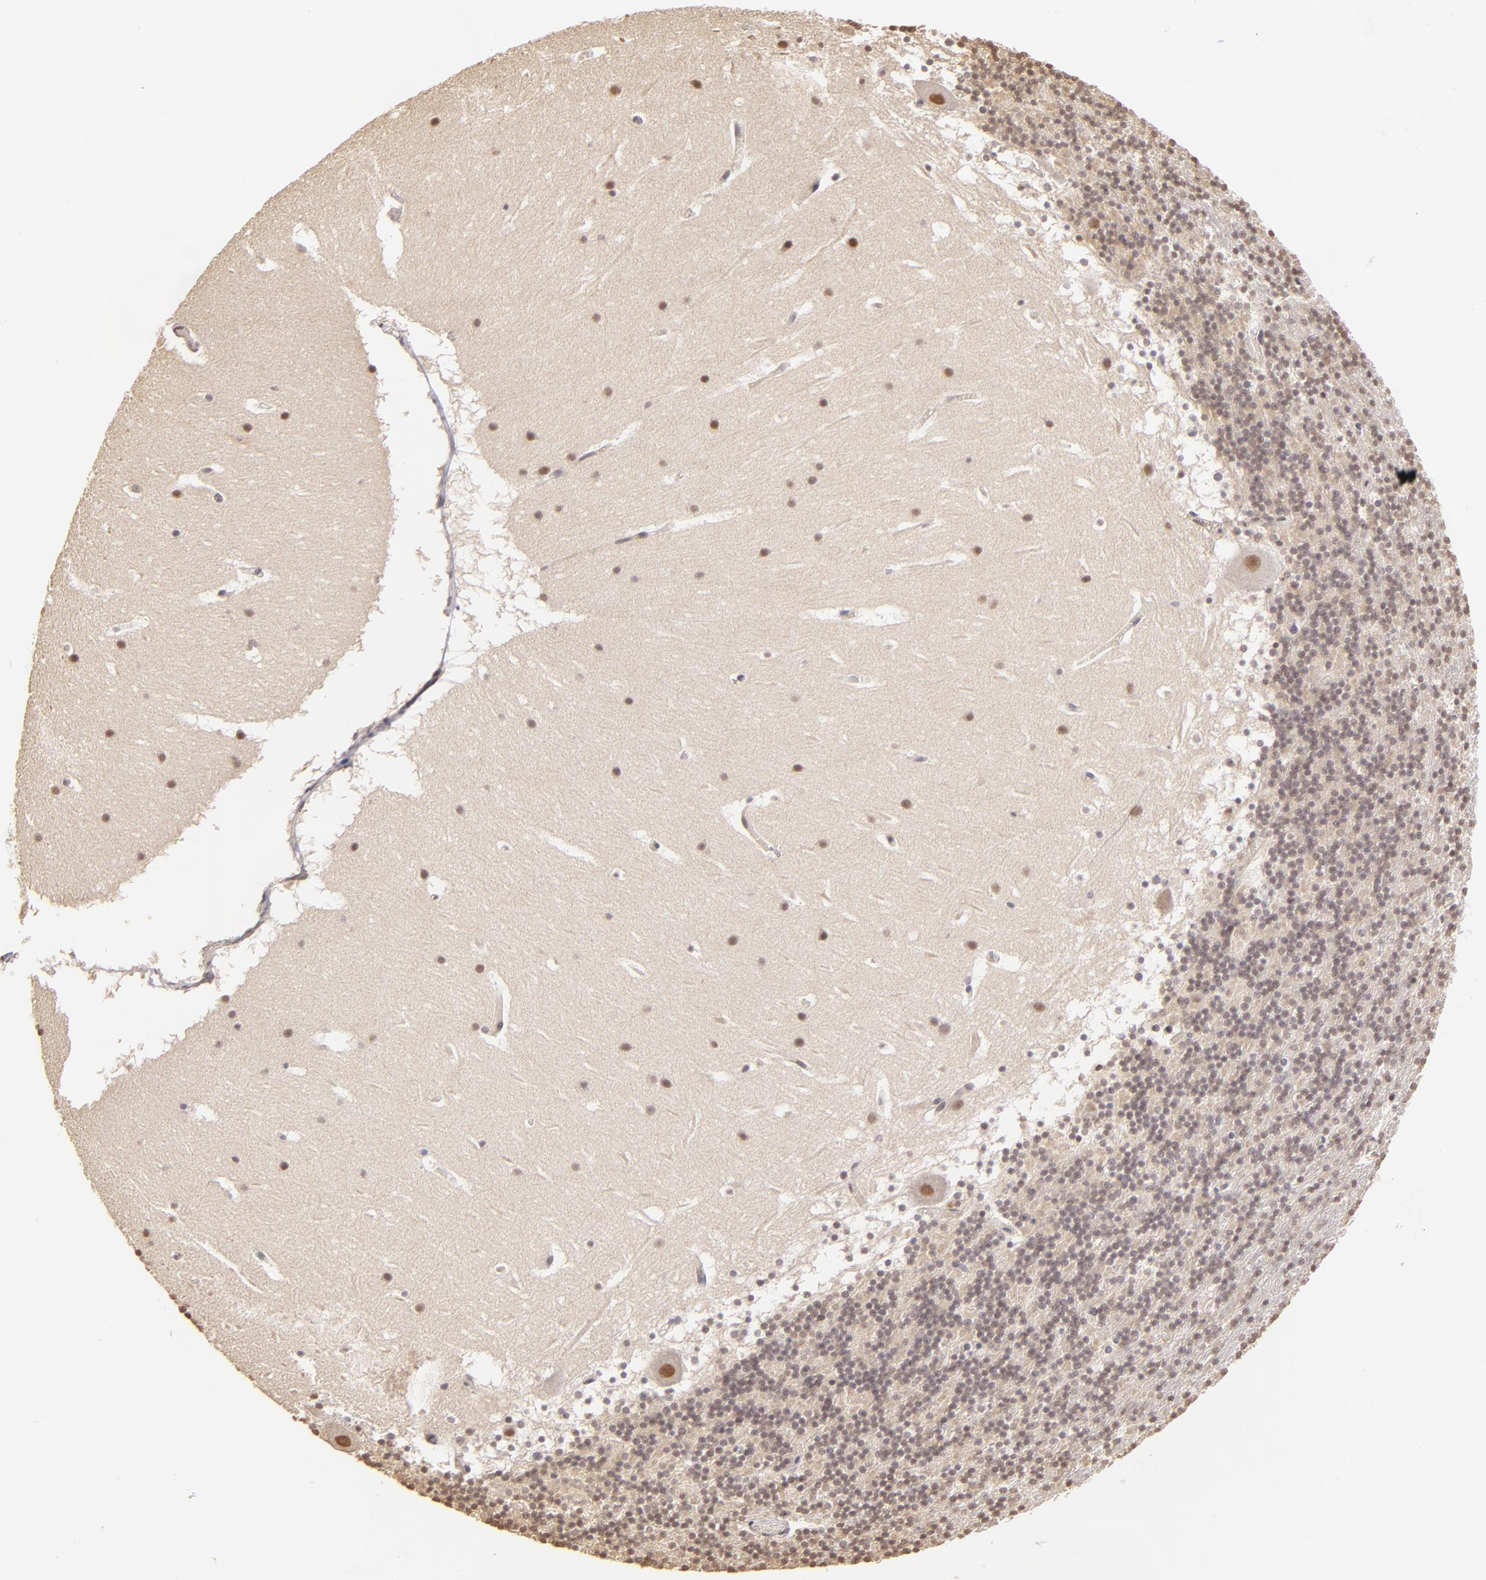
{"staining": {"intensity": "weak", "quantity": "<25%", "location": "nuclear"}, "tissue": "cerebellum", "cell_type": "Cells in granular layer", "image_type": "normal", "snomed": [{"axis": "morphology", "description": "Normal tissue, NOS"}, {"axis": "topography", "description": "Cerebellum"}], "caption": "This is an immunohistochemistry (IHC) image of unremarkable cerebellum. There is no positivity in cells in granular layer.", "gene": "RARB", "patient": {"sex": "male", "age": 45}}